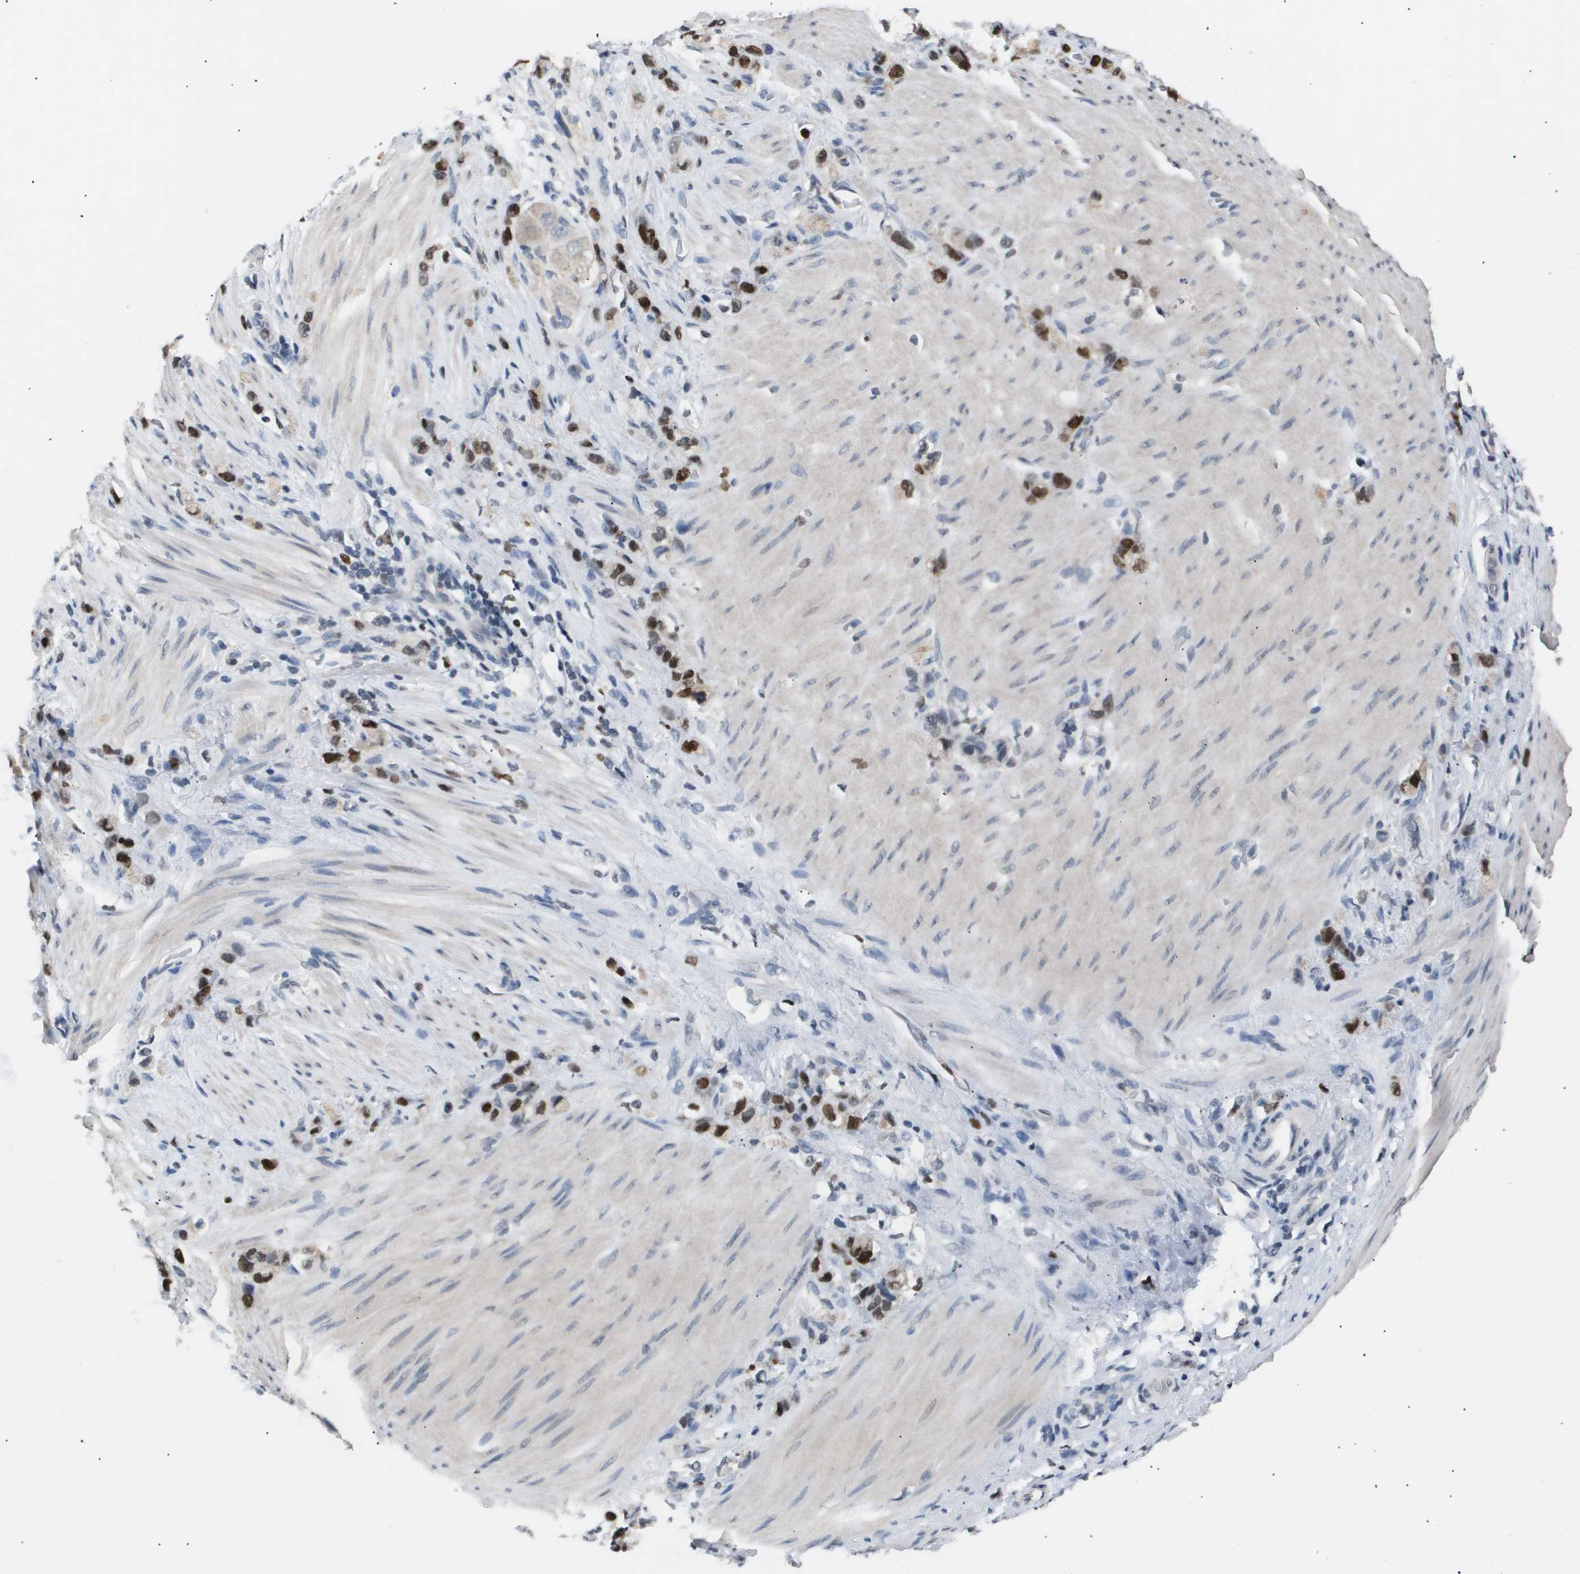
{"staining": {"intensity": "strong", "quantity": "25%-75%", "location": "nuclear"}, "tissue": "stomach cancer", "cell_type": "Tumor cells", "image_type": "cancer", "snomed": [{"axis": "morphology", "description": "Normal tissue, NOS"}, {"axis": "morphology", "description": "Adenocarcinoma, NOS"}, {"axis": "morphology", "description": "Adenocarcinoma, High grade"}, {"axis": "topography", "description": "Stomach, upper"}, {"axis": "topography", "description": "Stomach"}], "caption": "Strong nuclear staining is identified in approximately 25%-75% of tumor cells in stomach adenocarcinoma. The staining was performed using DAB, with brown indicating positive protein expression. Nuclei are stained blue with hematoxylin.", "gene": "ANAPC2", "patient": {"sex": "female", "age": 65}}